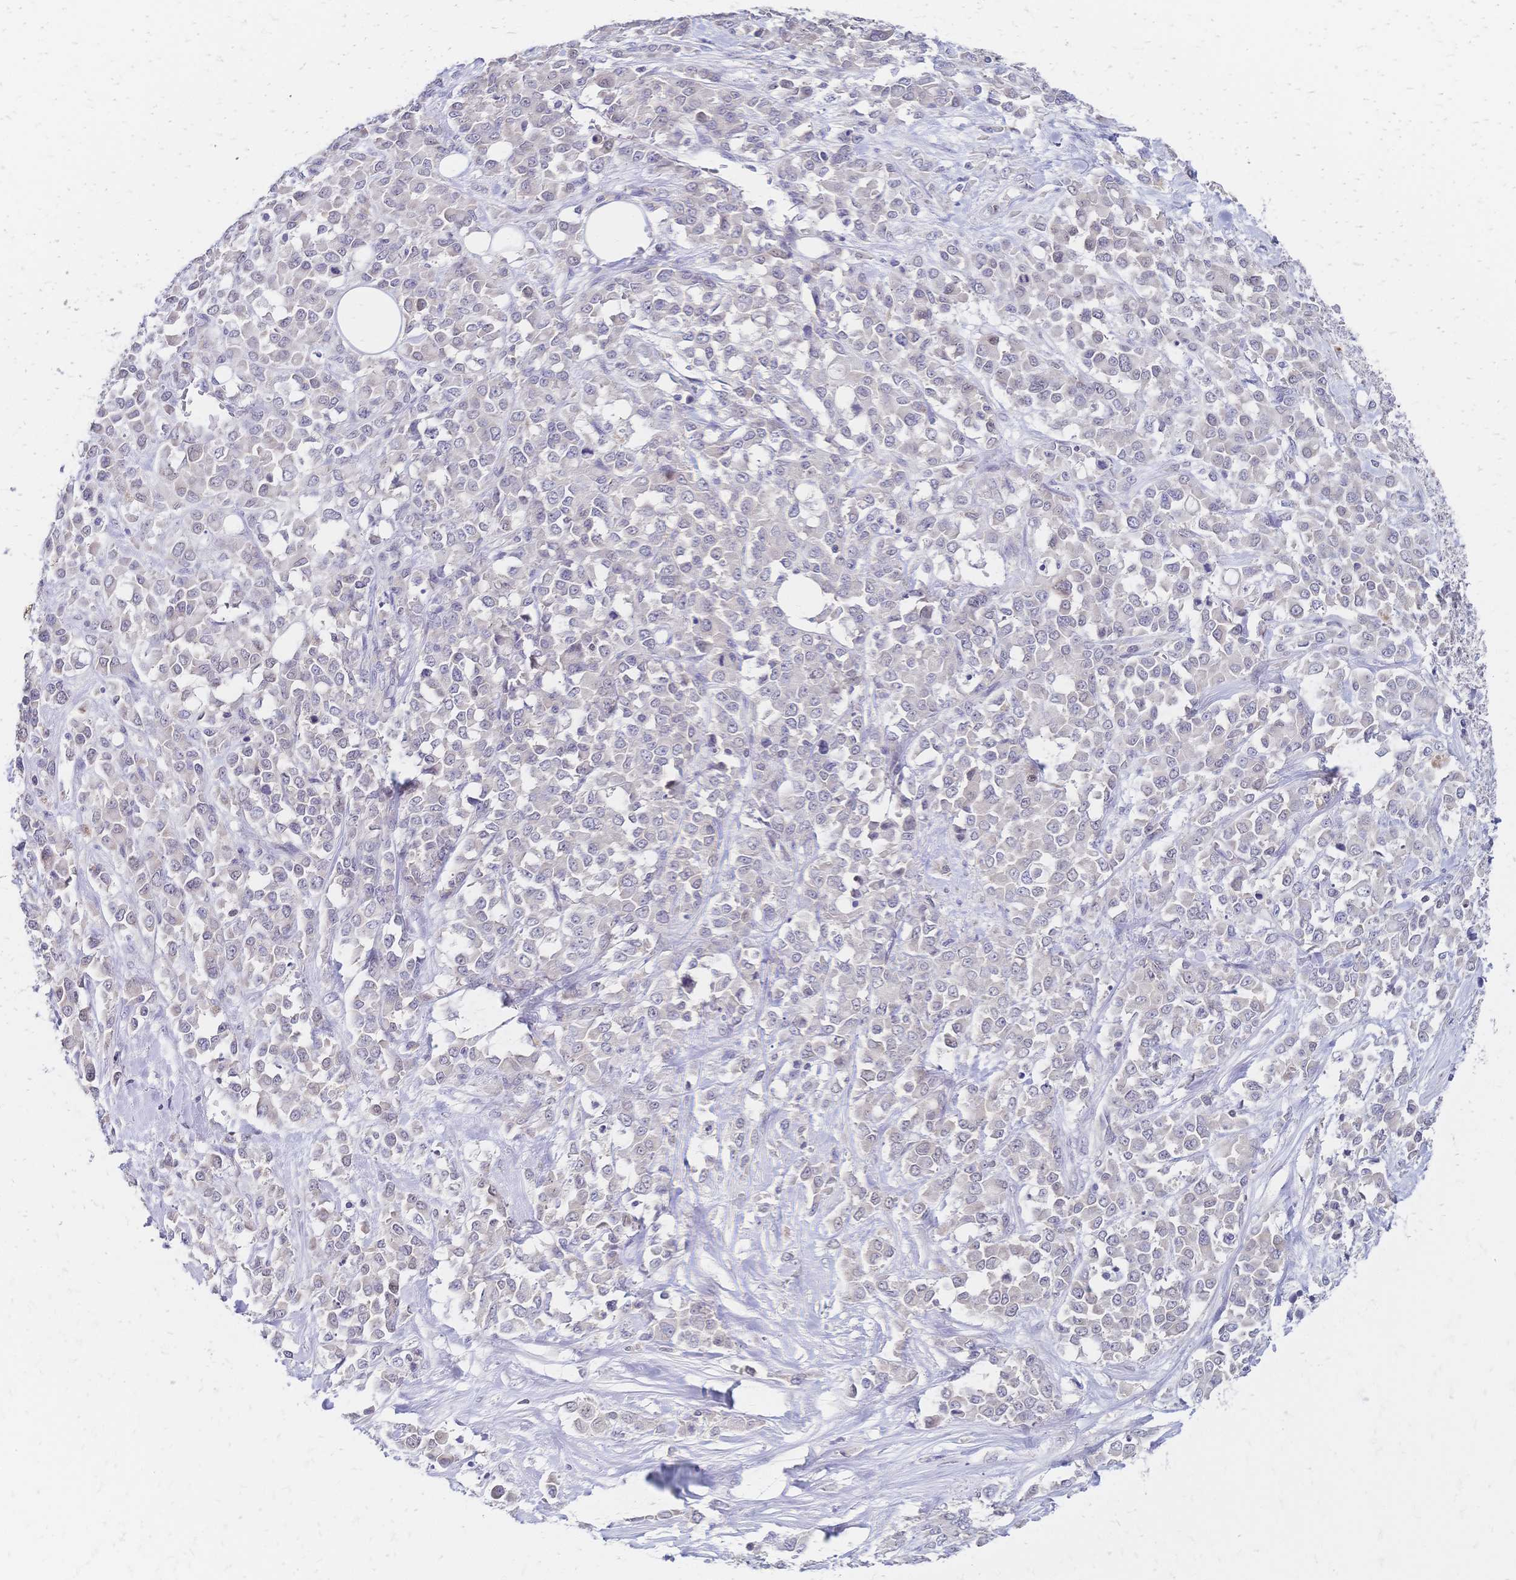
{"staining": {"intensity": "negative", "quantity": "none", "location": "none"}, "tissue": "stomach cancer", "cell_type": "Tumor cells", "image_type": "cancer", "snomed": [{"axis": "morphology", "description": "Adenocarcinoma, NOS"}, {"axis": "topography", "description": "Stomach"}], "caption": "Immunohistochemistry of human stomach cancer (adenocarcinoma) displays no staining in tumor cells.", "gene": "CBX7", "patient": {"sex": "female", "age": 76}}